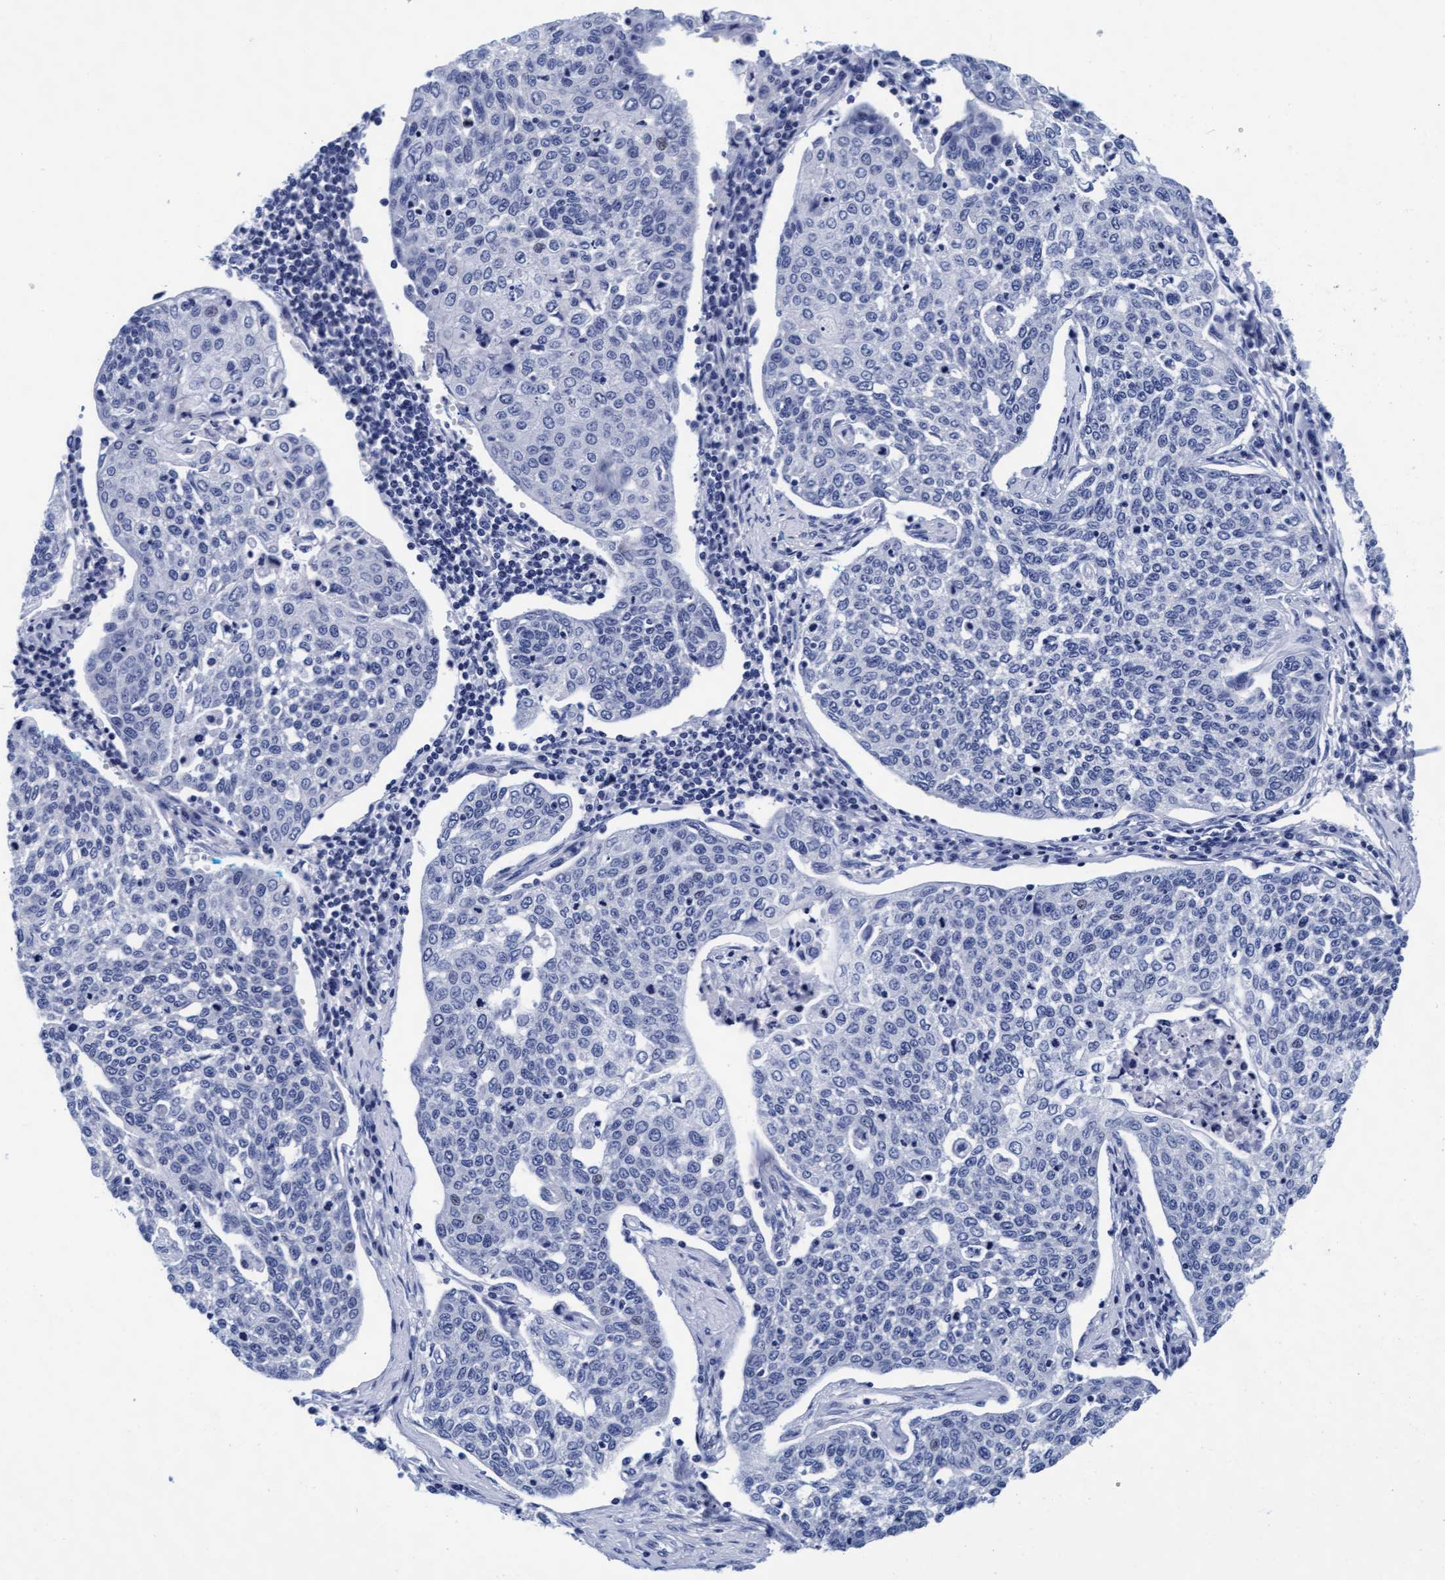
{"staining": {"intensity": "negative", "quantity": "none", "location": "none"}, "tissue": "cervical cancer", "cell_type": "Tumor cells", "image_type": "cancer", "snomed": [{"axis": "morphology", "description": "Squamous cell carcinoma, NOS"}, {"axis": "topography", "description": "Cervix"}], "caption": "Immunohistochemistry (IHC) photomicrograph of human squamous cell carcinoma (cervical) stained for a protein (brown), which displays no positivity in tumor cells. Nuclei are stained in blue.", "gene": "ARSG", "patient": {"sex": "female", "age": 34}}